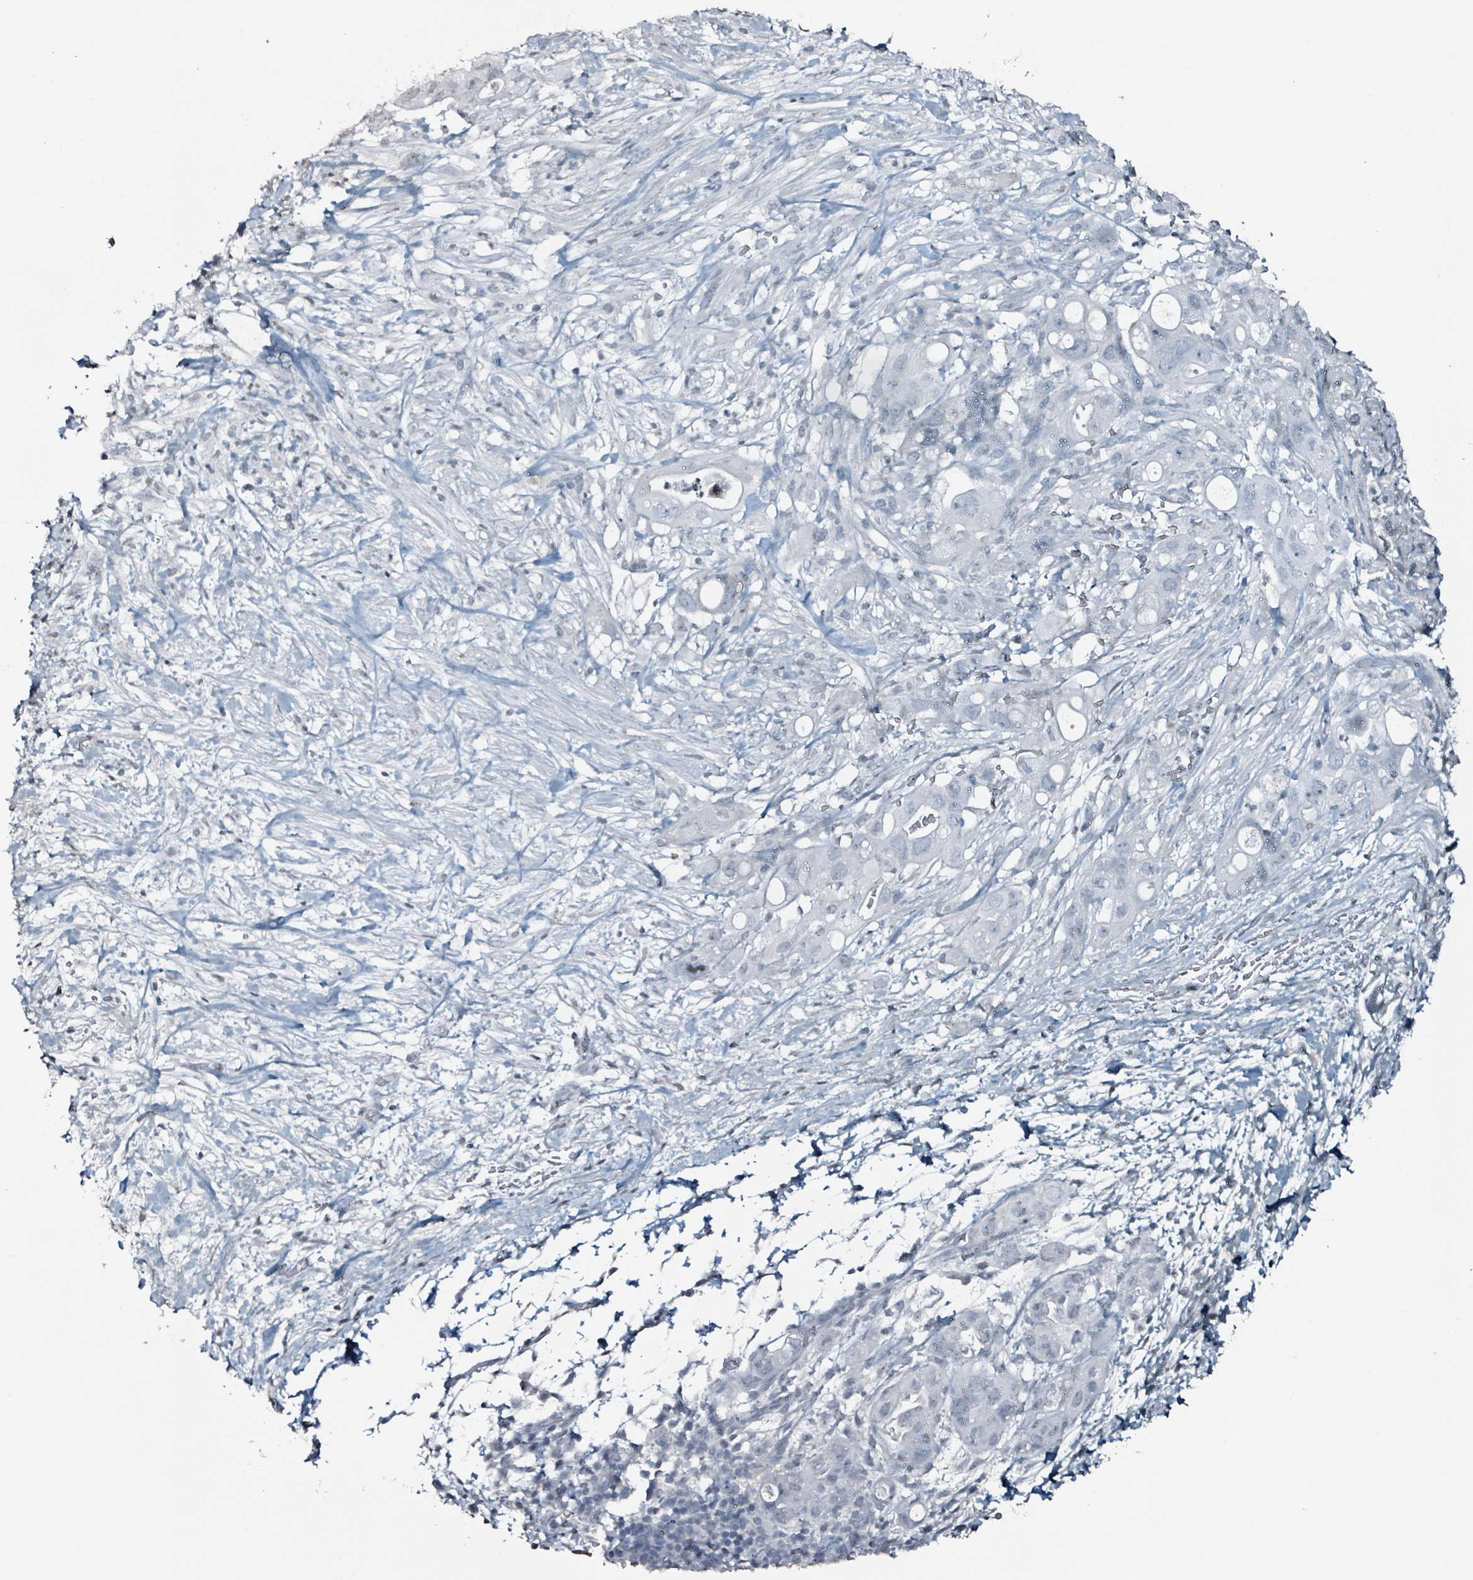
{"staining": {"intensity": "negative", "quantity": "none", "location": "none"}, "tissue": "pancreatic cancer", "cell_type": "Tumor cells", "image_type": "cancer", "snomed": [{"axis": "morphology", "description": "Adenocarcinoma, NOS"}, {"axis": "topography", "description": "Pancreas"}], "caption": "A photomicrograph of adenocarcinoma (pancreatic) stained for a protein displays no brown staining in tumor cells. The staining is performed using DAB brown chromogen with nuclei counter-stained in using hematoxylin.", "gene": "CA9", "patient": {"sex": "female", "age": 72}}